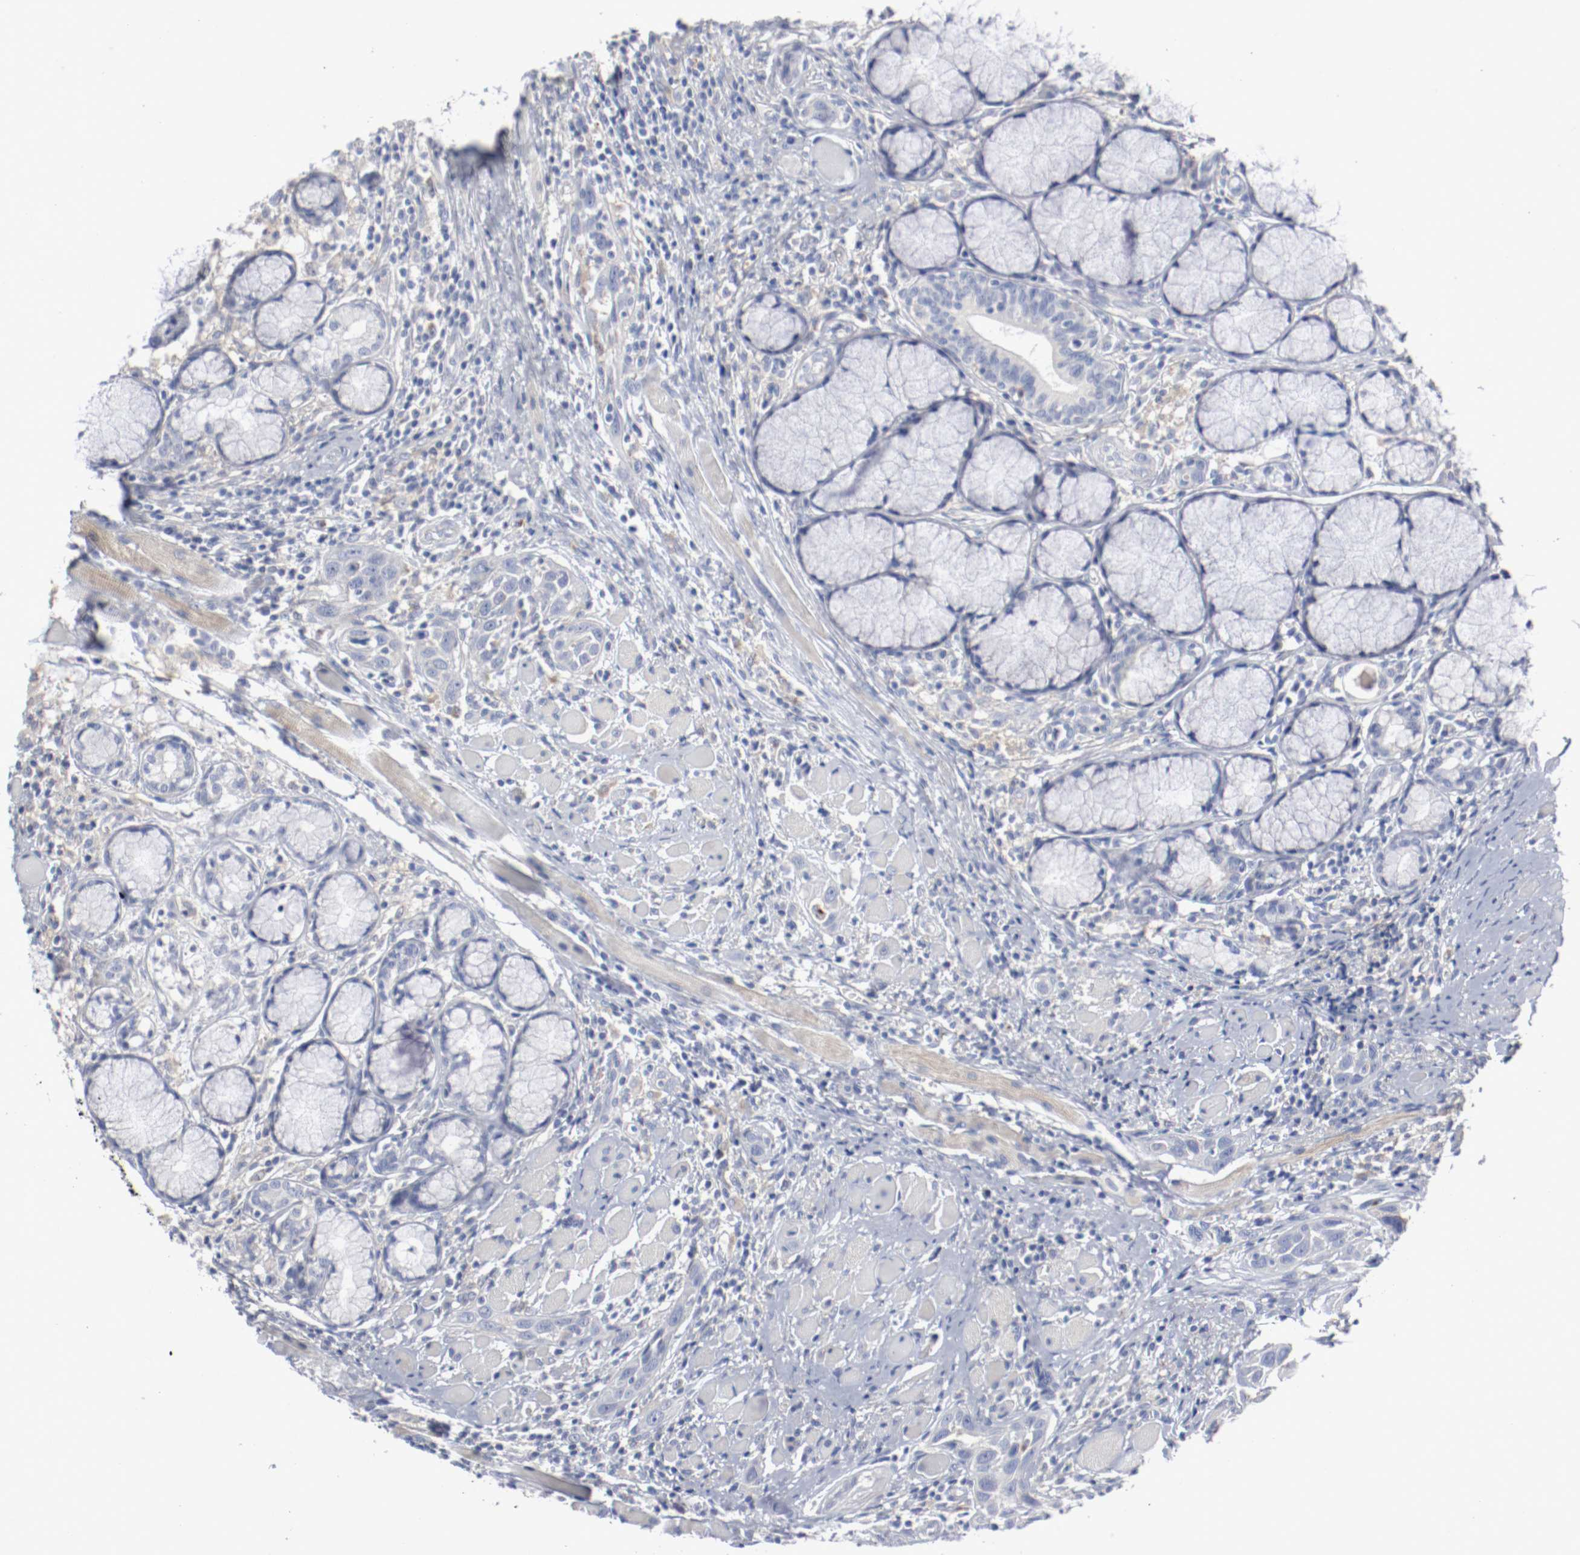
{"staining": {"intensity": "negative", "quantity": "none", "location": "none"}, "tissue": "head and neck cancer", "cell_type": "Tumor cells", "image_type": "cancer", "snomed": [{"axis": "morphology", "description": "Squamous cell carcinoma, NOS"}, {"axis": "topography", "description": "Oral tissue"}, {"axis": "topography", "description": "Head-Neck"}], "caption": "An immunohistochemistry (IHC) photomicrograph of head and neck squamous cell carcinoma is shown. There is no staining in tumor cells of head and neck squamous cell carcinoma.", "gene": "FGFBP1", "patient": {"sex": "female", "age": 50}}